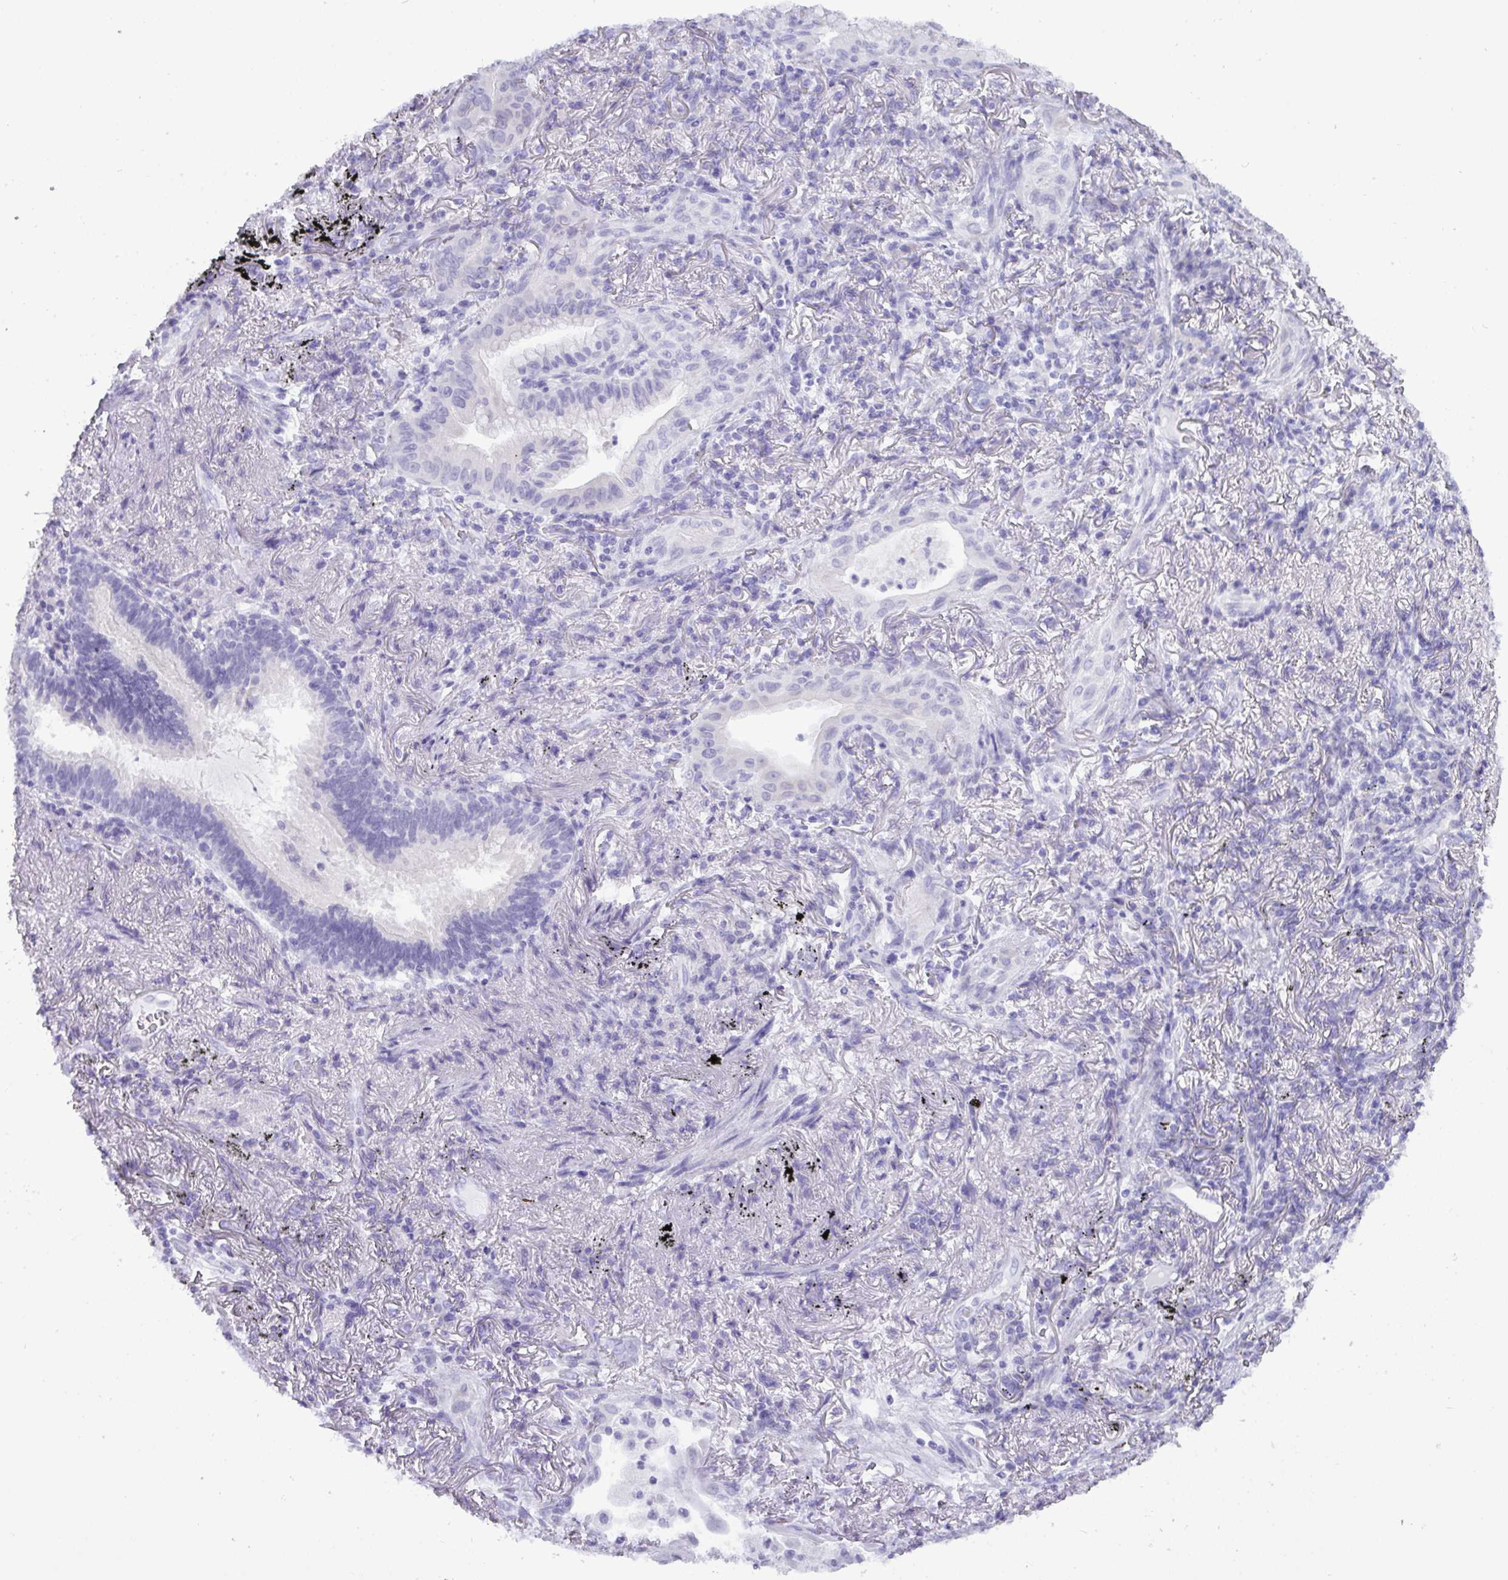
{"staining": {"intensity": "negative", "quantity": "none", "location": "none"}, "tissue": "lung cancer", "cell_type": "Tumor cells", "image_type": "cancer", "snomed": [{"axis": "morphology", "description": "Adenocarcinoma, NOS"}, {"axis": "topography", "description": "Lung"}], "caption": "IHC of lung adenocarcinoma exhibits no expression in tumor cells.", "gene": "C4orf33", "patient": {"sex": "male", "age": 77}}